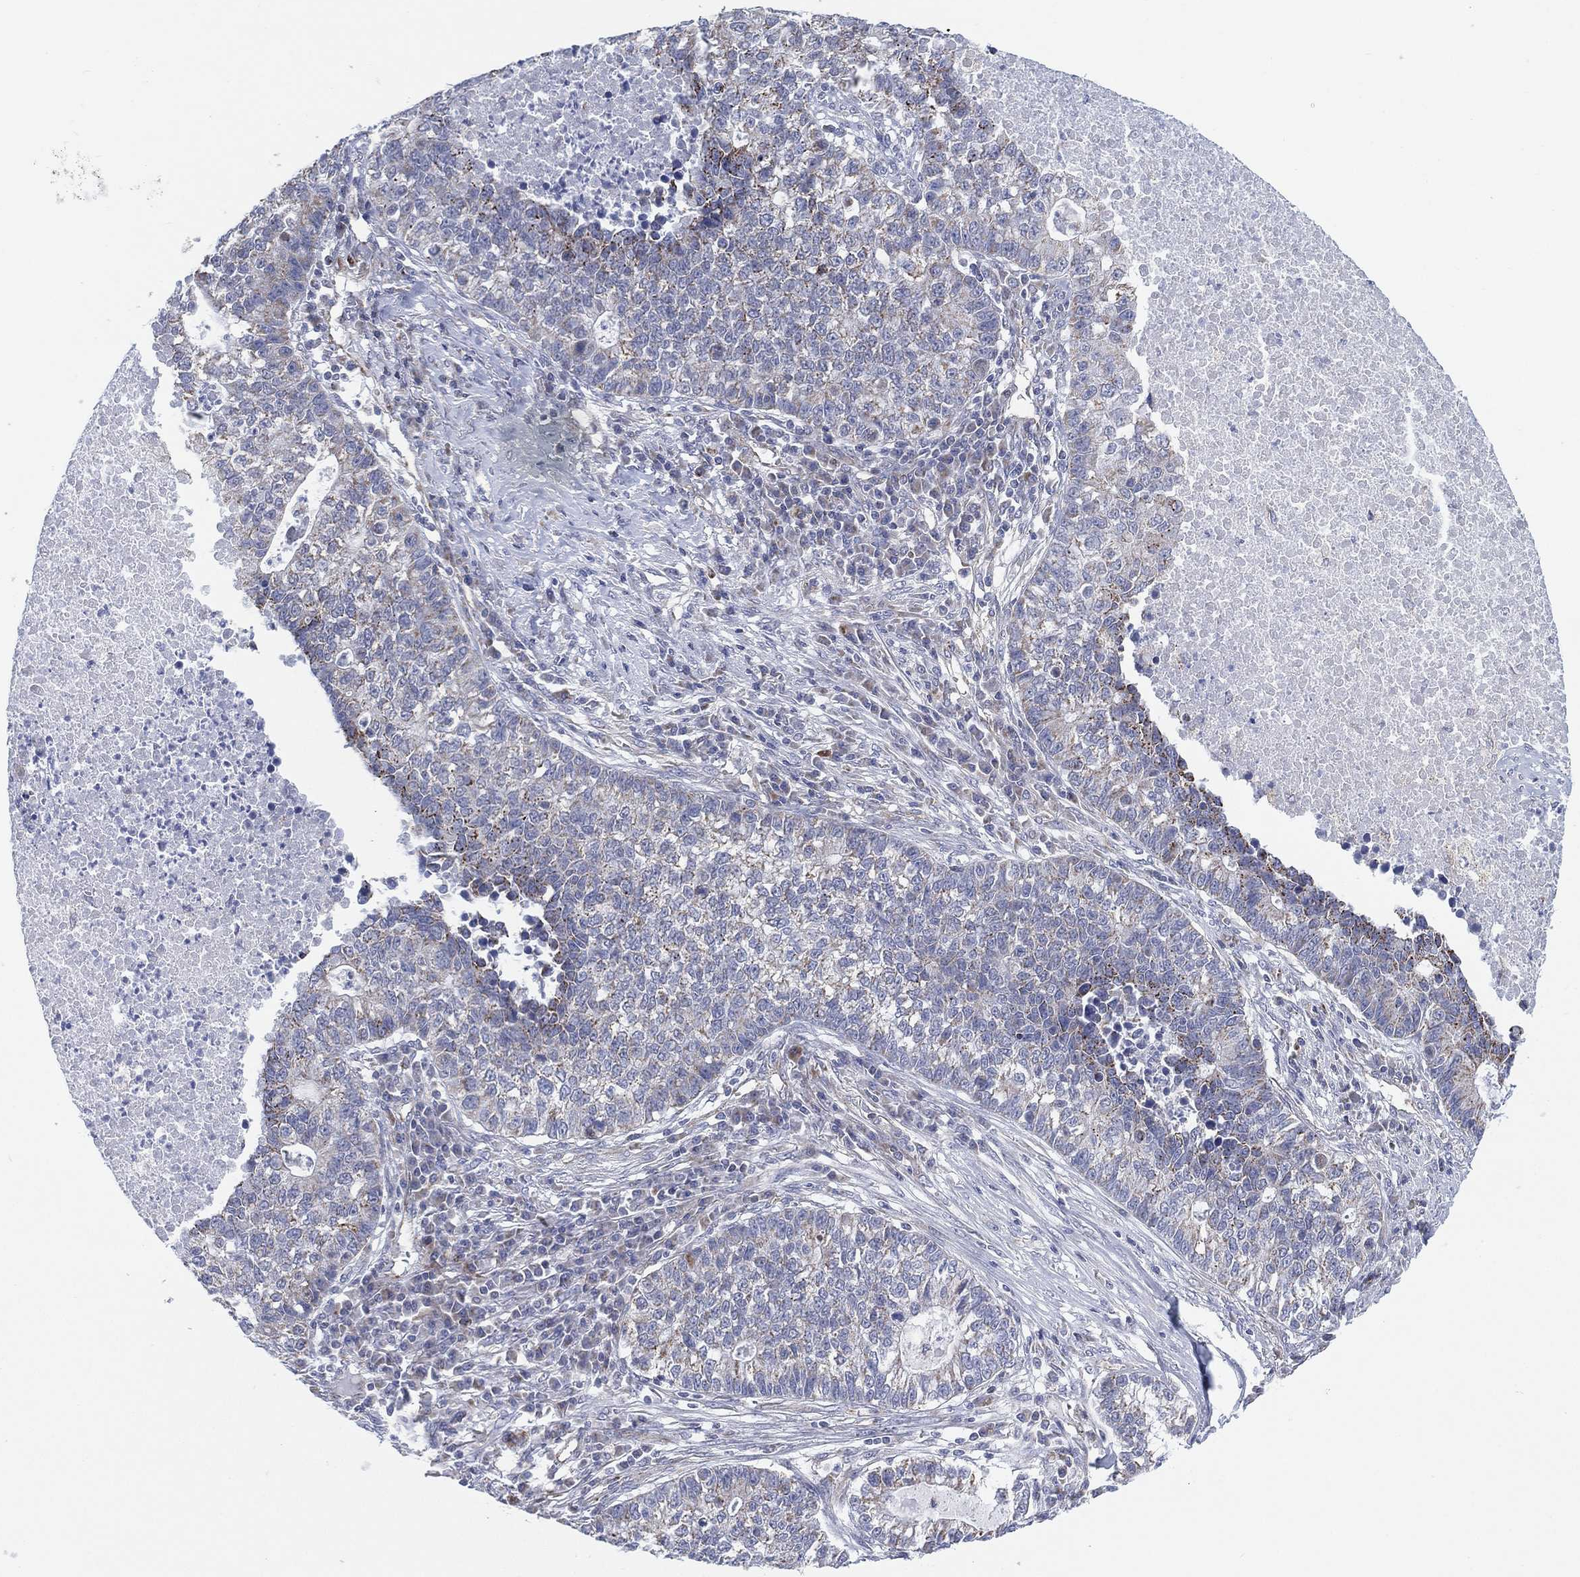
{"staining": {"intensity": "weak", "quantity": "<25%", "location": "cytoplasmic/membranous"}, "tissue": "lung cancer", "cell_type": "Tumor cells", "image_type": "cancer", "snomed": [{"axis": "morphology", "description": "Adenocarcinoma, NOS"}, {"axis": "topography", "description": "Lung"}], "caption": "Immunohistochemistry of lung cancer (adenocarcinoma) displays no expression in tumor cells.", "gene": "INA", "patient": {"sex": "male", "age": 57}}